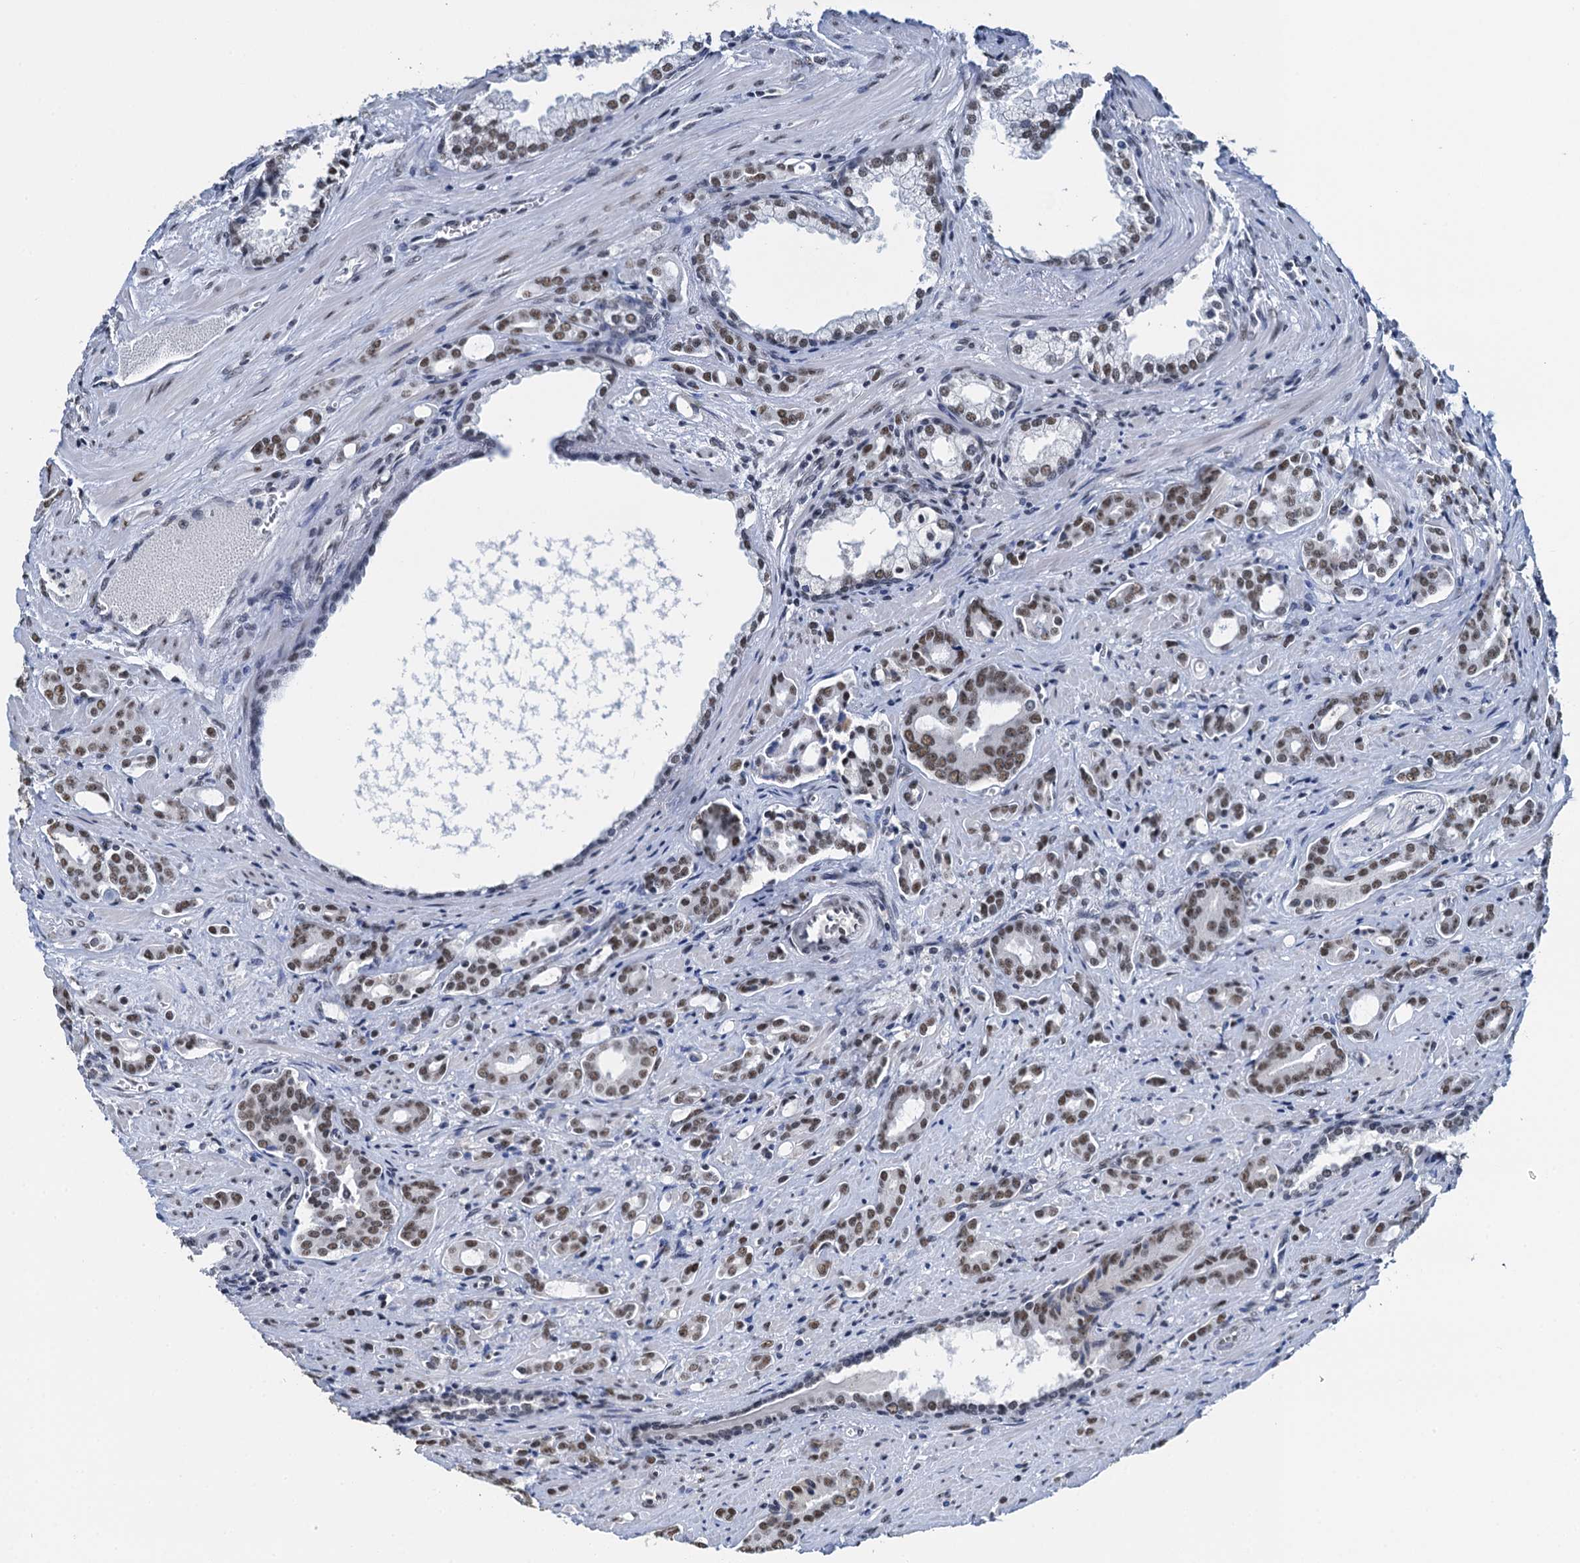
{"staining": {"intensity": "moderate", "quantity": ">75%", "location": "nuclear"}, "tissue": "prostate cancer", "cell_type": "Tumor cells", "image_type": "cancer", "snomed": [{"axis": "morphology", "description": "Adenocarcinoma, High grade"}, {"axis": "topography", "description": "Prostate"}], "caption": "Immunohistochemical staining of human prostate adenocarcinoma (high-grade) exhibits medium levels of moderate nuclear expression in approximately >75% of tumor cells. (DAB IHC with brightfield microscopy, high magnification).", "gene": "SLTM", "patient": {"sex": "male", "age": 72}}